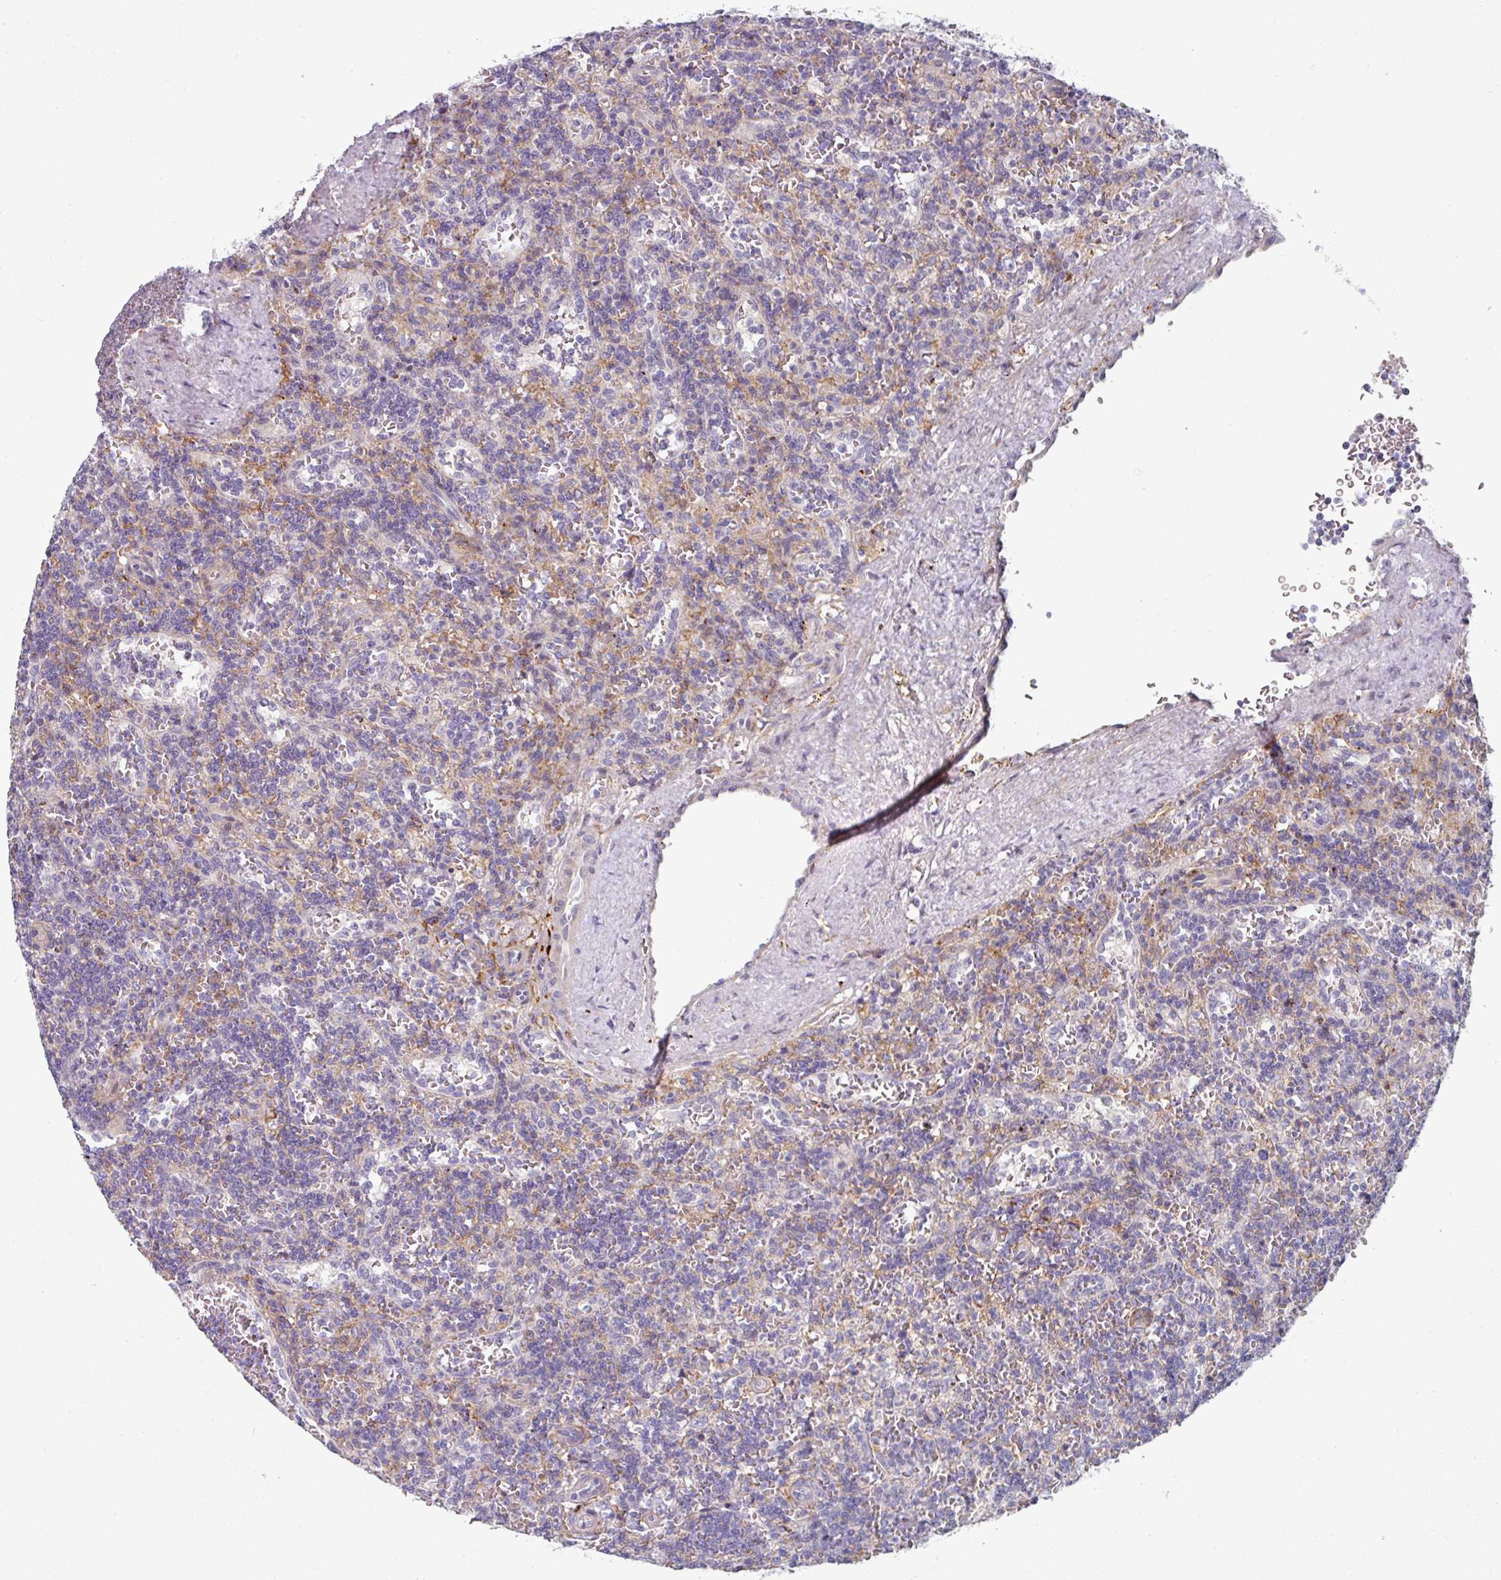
{"staining": {"intensity": "negative", "quantity": "none", "location": "none"}, "tissue": "lymphoma", "cell_type": "Tumor cells", "image_type": "cancer", "snomed": [{"axis": "morphology", "description": "Malignant lymphoma, non-Hodgkin's type, Low grade"}, {"axis": "topography", "description": "Spleen"}], "caption": "This is an immunohistochemistry (IHC) image of low-grade malignant lymphoma, non-Hodgkin's type. There is no staining in tumor cells.", "gene": "WSB2", "patient": {"sex": "male", "age": 73}}